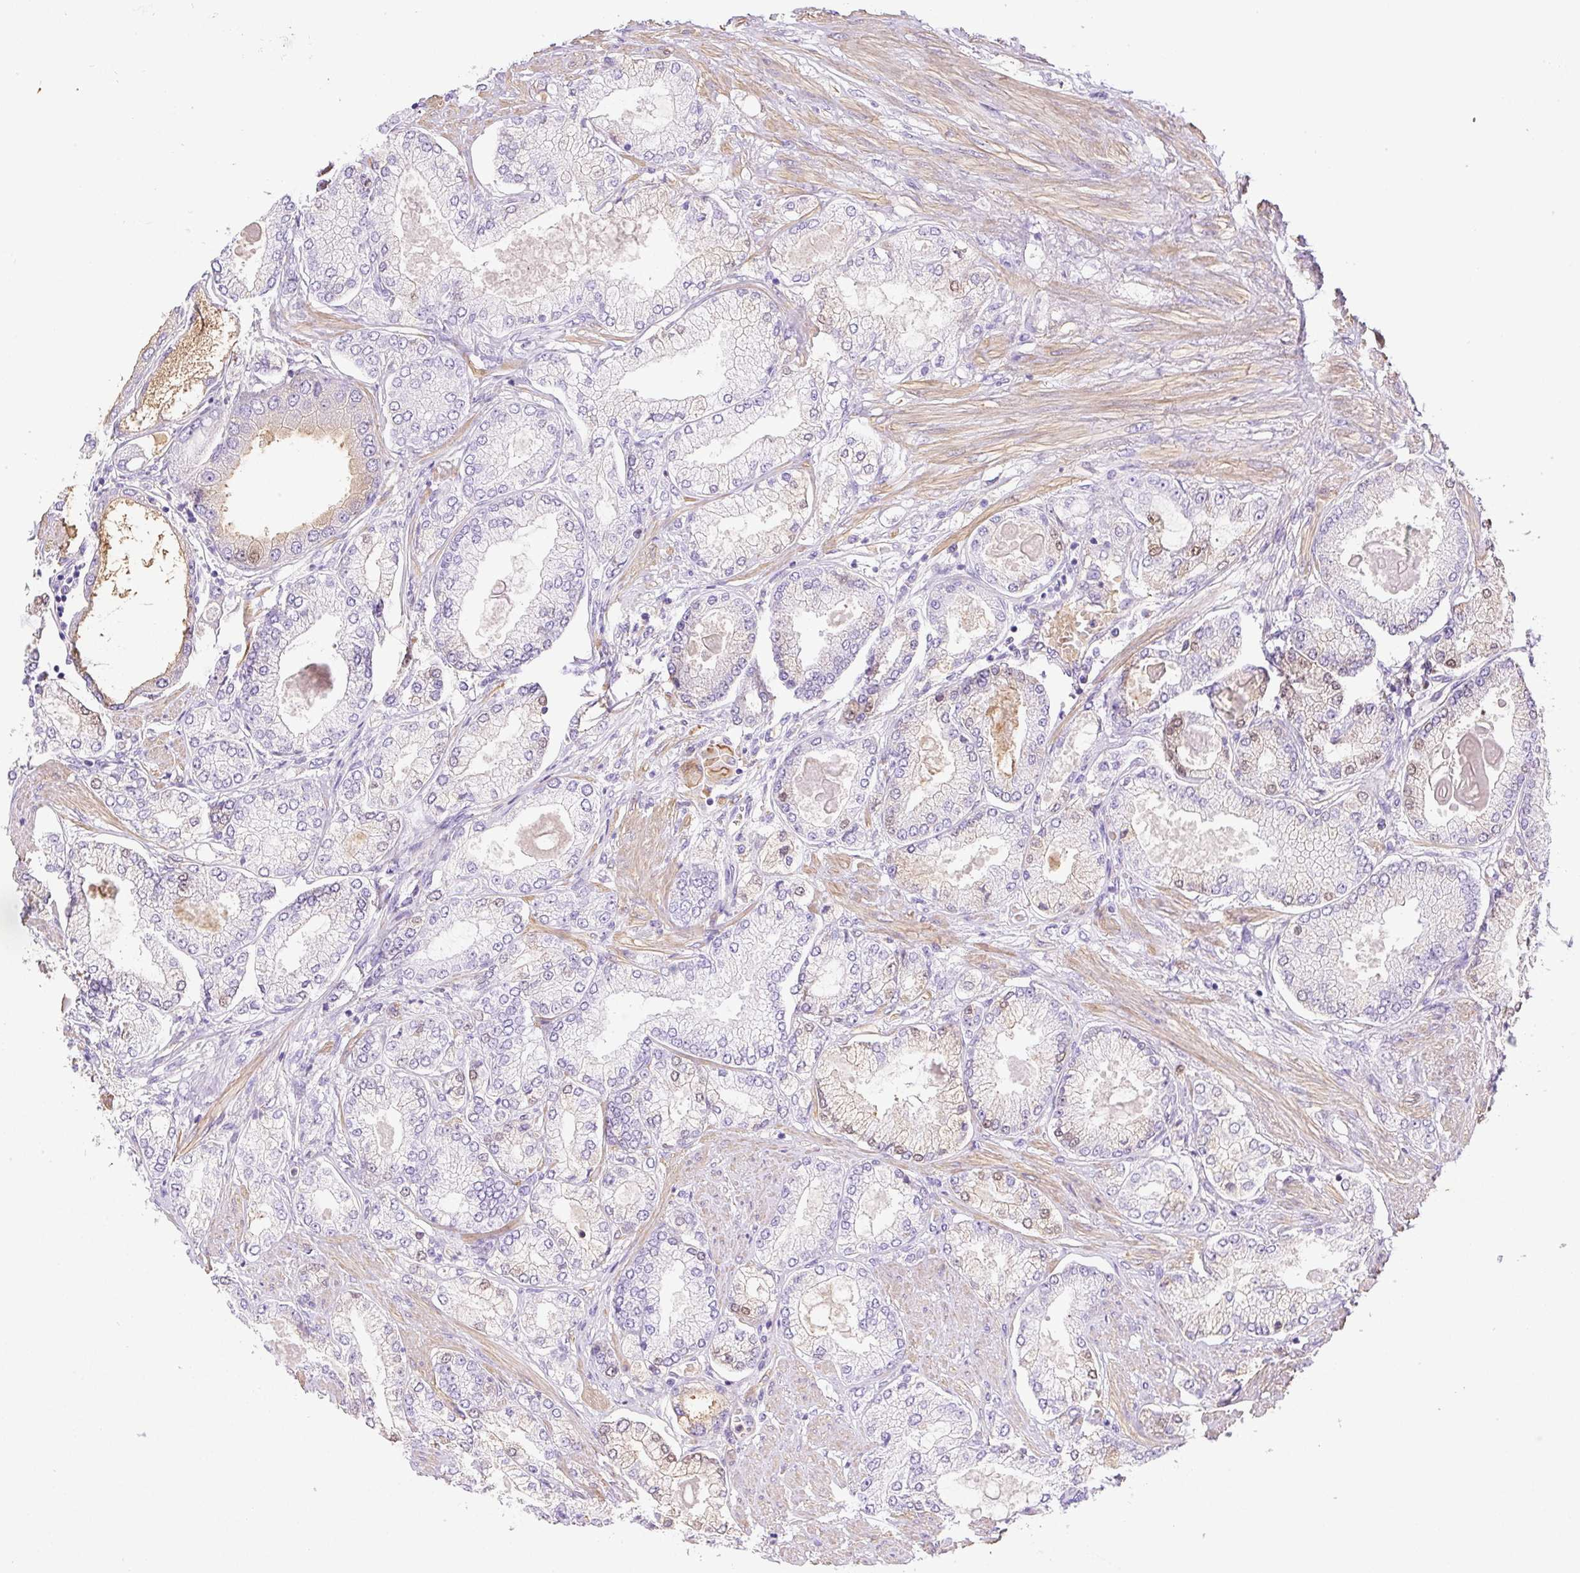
{"staining": {"intensity": "moderate", "quantity": "<25%", "location": "cytoplasmic/membranous,nuclear"}, "tissue": "prostate cancer", "cell_type": "Tumor cells", "image_type": "cancer", "snomed": [{"axis": "morphology", "description": "Adenocarcinoma, High grade"}, {"axis": "topography", "description": "Prostate"}], "caption": "Adenocarcinoma (high-grade) (prostate) stained for a protein reveals moderate cytoplasmic/membranous and nuclear positivity in tumor cells. Immunohistochemistry (ihc) stains the protein in brown and the nuclei are stained blue.", "gene": "TDRD15", "patient": {"sex": "male", "age": 68}}